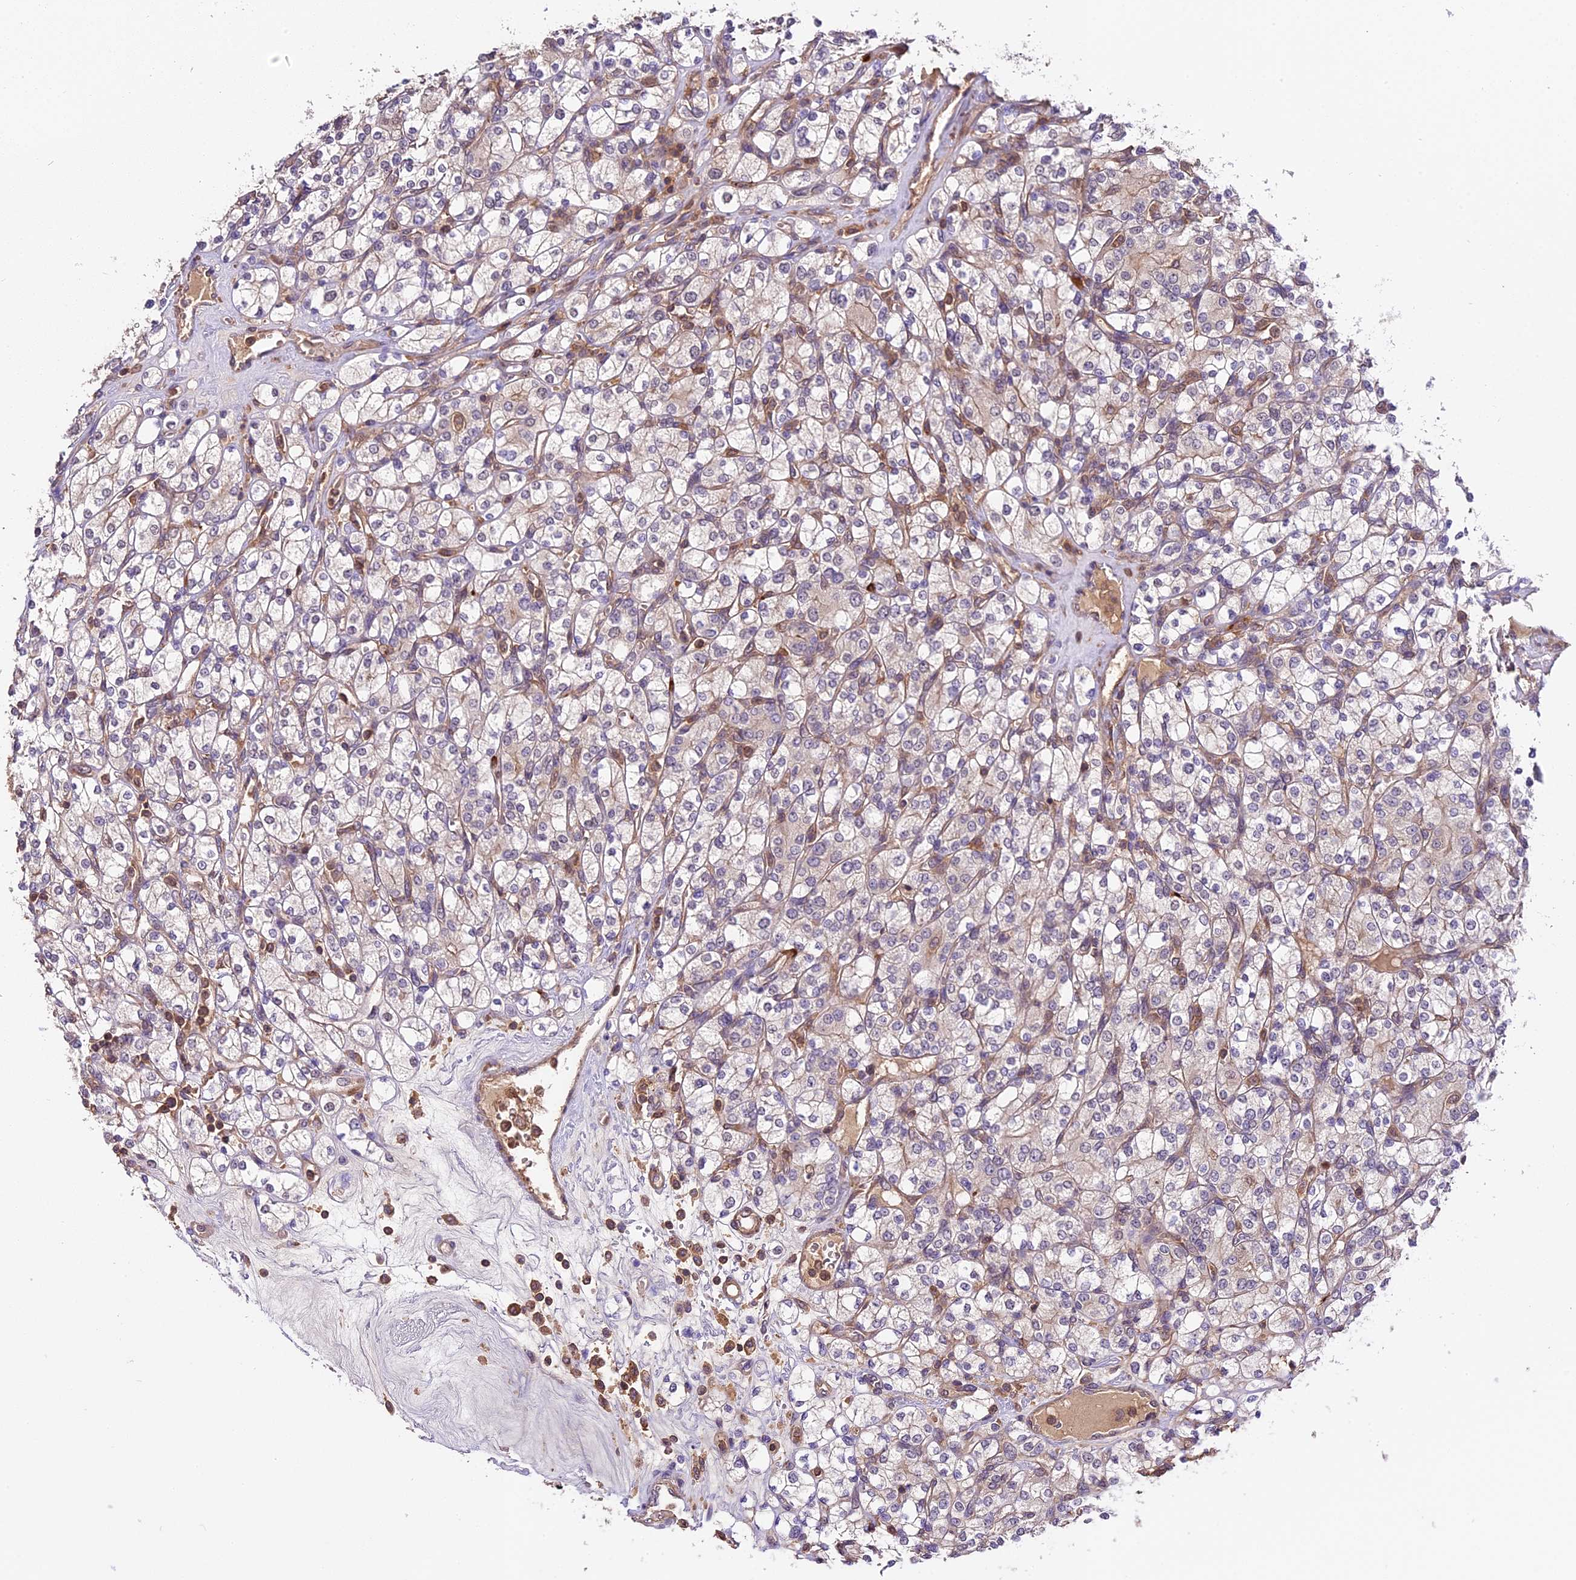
{"staining": {"intensity": "negative", "quantity": "none", "location": "none"}, "tissue": "renal cancer", "cell_type": "Tumor cells", "image_type": "cancer", "snomed": [{"axis": "morphology", "description": "Adenocarcinoma, NOS"}, {"axis": "topography", "description": "Kidney"}], "caption": "Immunohistochemistry histopathology image of adenocarcinoma (renal) stained for a protein (brown), which reveals no expression in tumor cells.", "gene": "SKIDA1", "patient": {"sex": "male", "age": 77}}